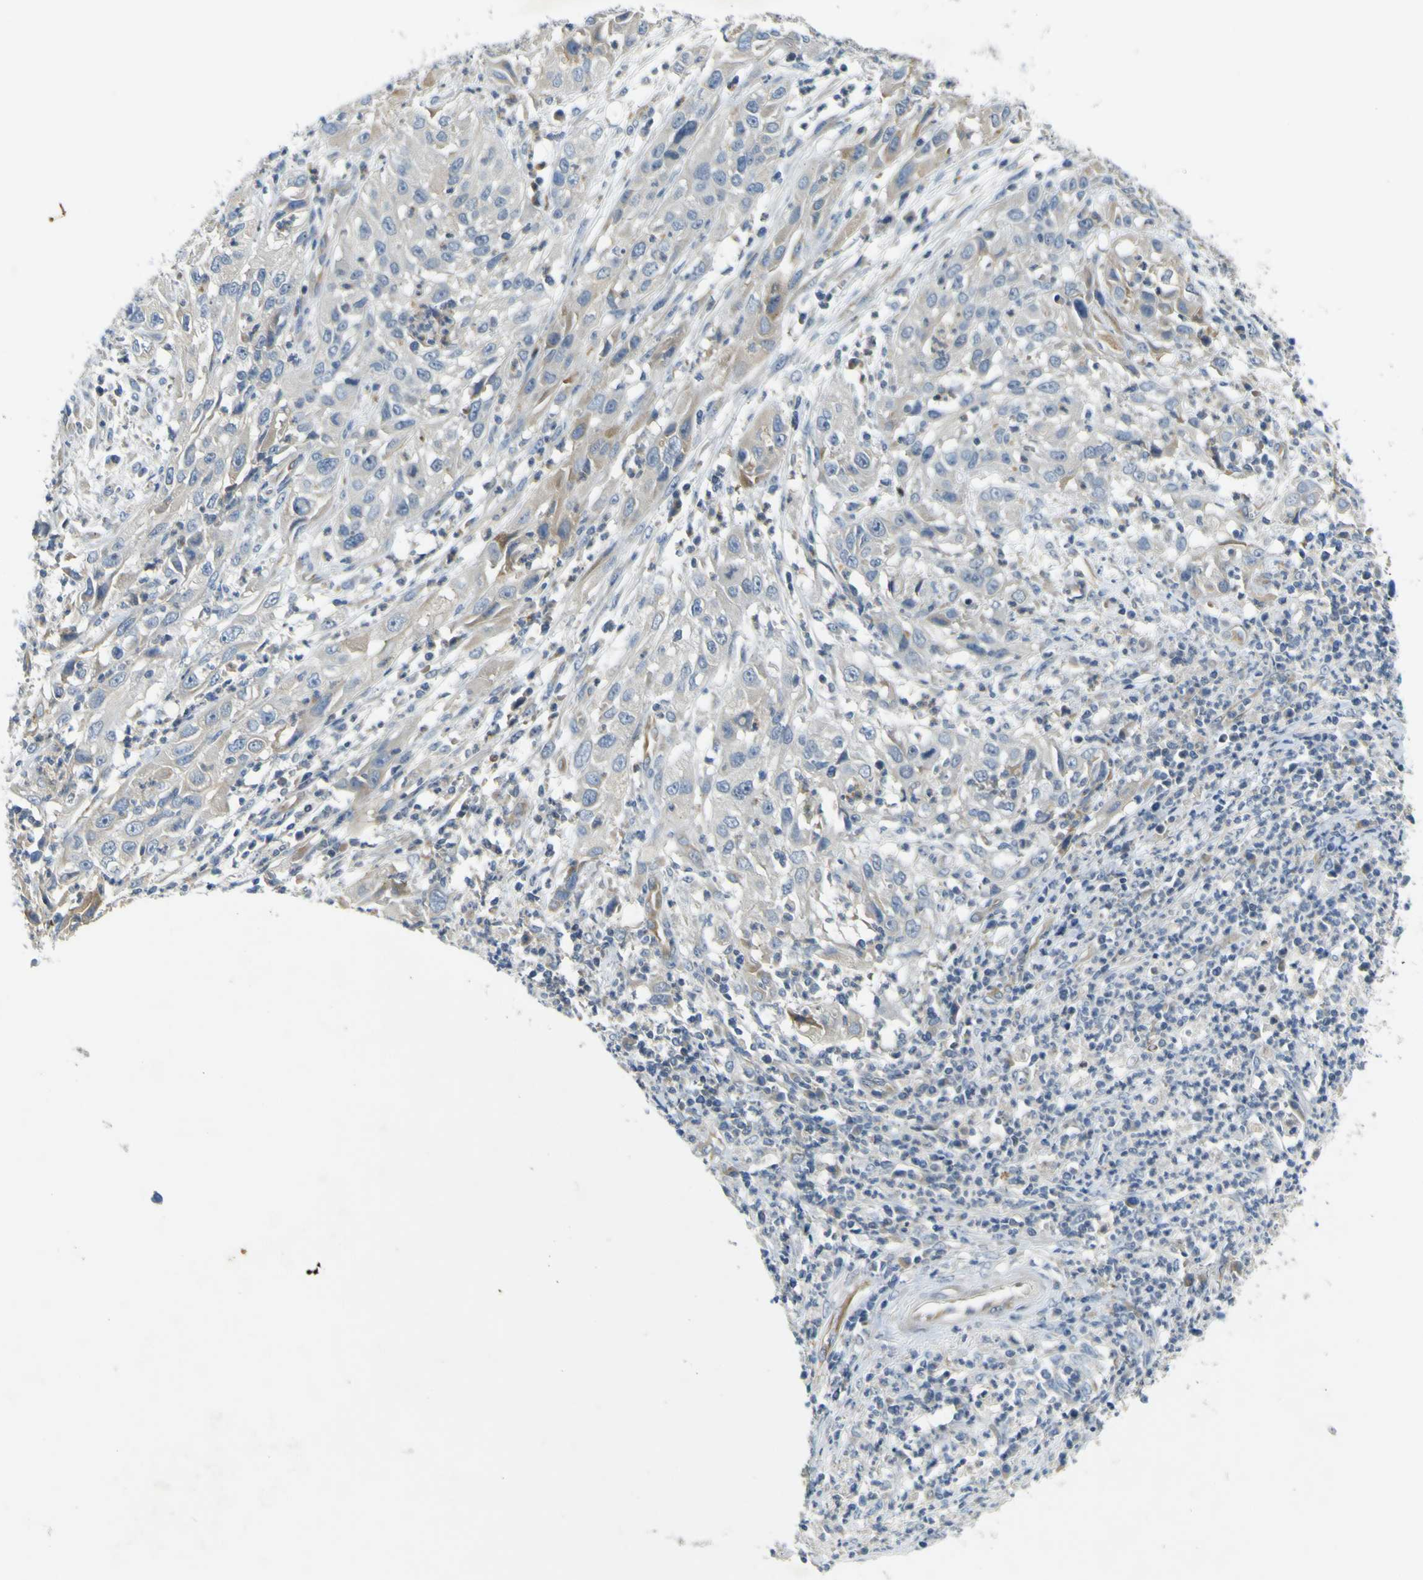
{"staining": {"intensity": "weak", "quantity": "<25%", "location": "cytoplasmic/membranous"}, "tissue": "cervical cancer", "cell_type": "Tumor cells", "image_type": "cancer", "snomed": [{"axis": "morphology", "description": "Squamous cell carcinoma, NOS"}, {"axis": "topography", "description": "Cervix"}], "caption": "A micrograph of cervical cancer (squamous cell carcinoma) stained for a protein exhibits no brown staining in tumor cells.", "gene": "LDLR", "patient": {"sex": "female", "age": 32}}